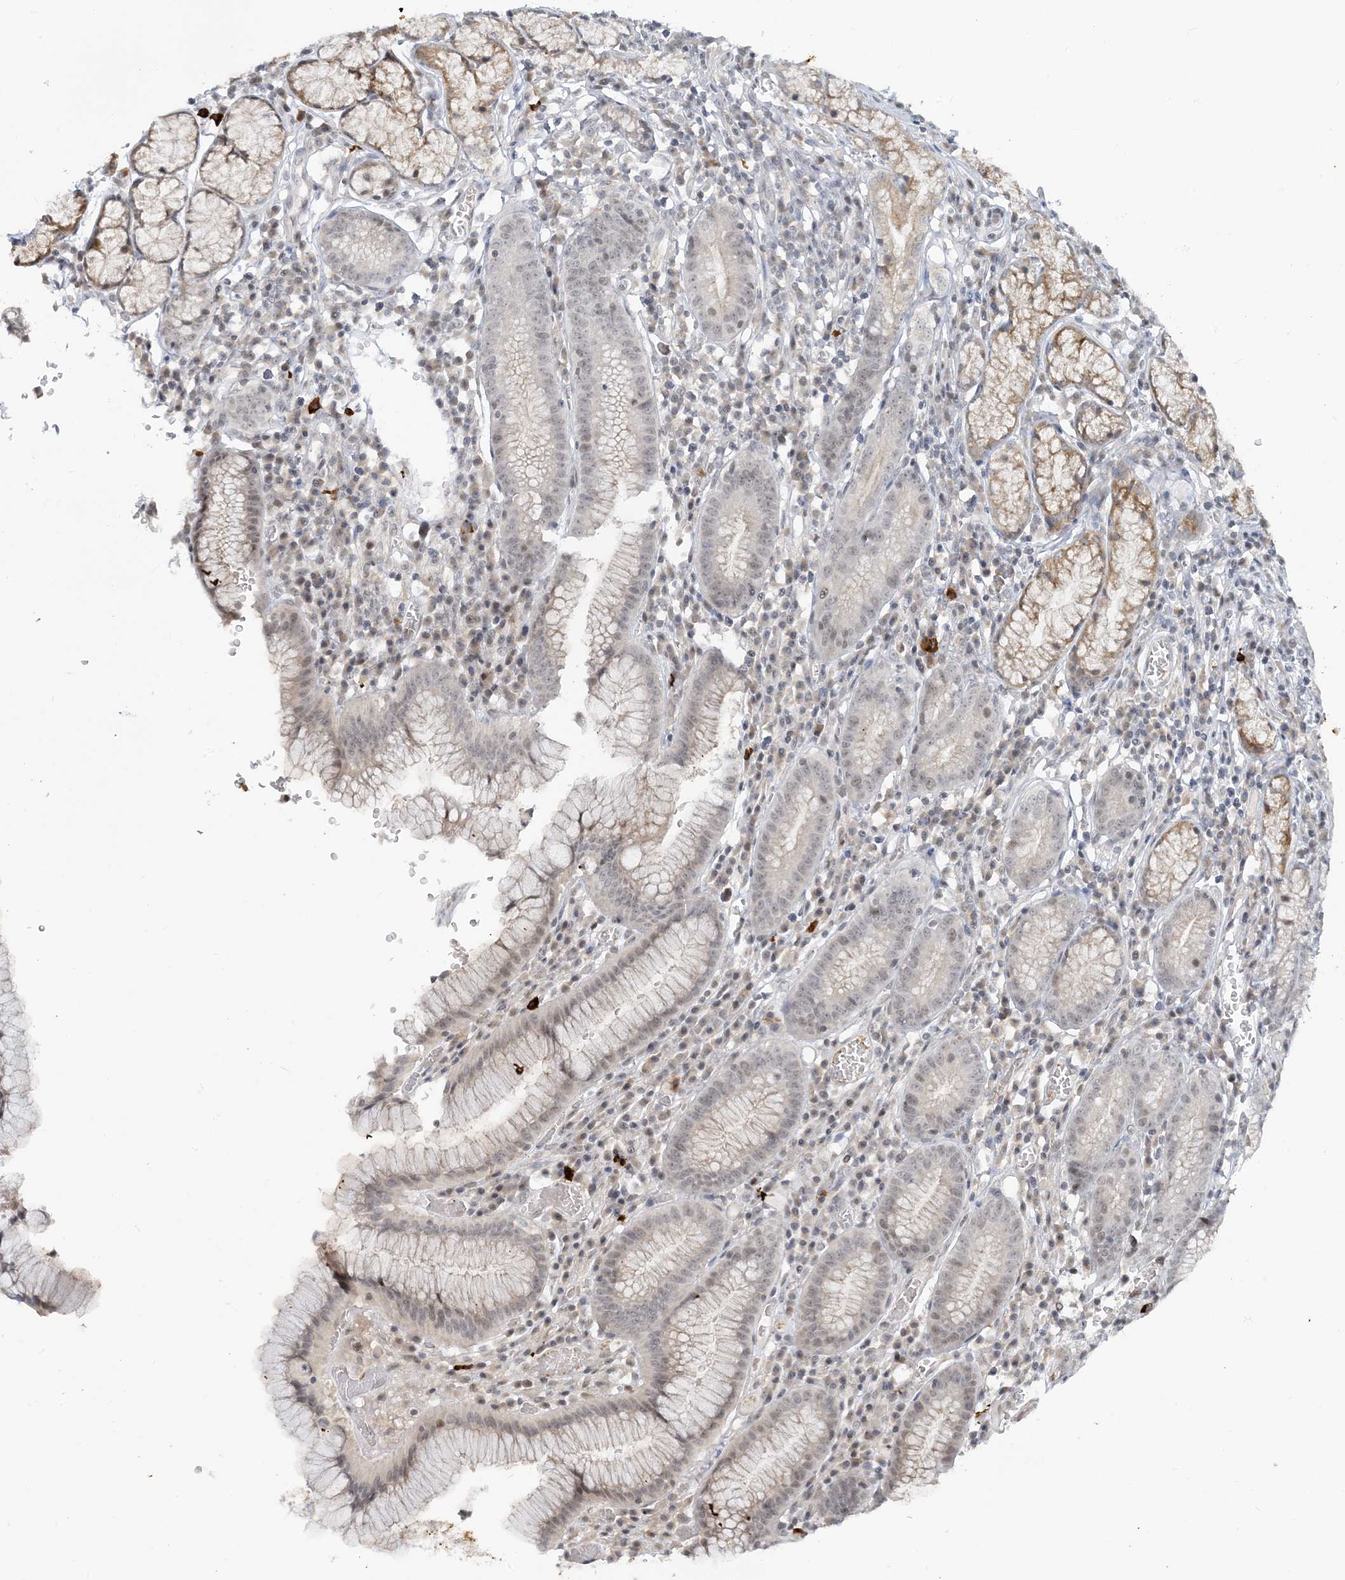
{"staining": {"intensity": "weak", "quantity": "25%-75%", "location": "cytoplasmic/membranous,nuclear"}, "tissue": "stomach", "cell_type": "Glandular cells", "image_type": "normal", "snomed": [{"axis": "morphology", "description": "Normal tissue, NOS"}, {"axis": "topography", "description": "Stomach"}], "caption": "Immunohistochemistry (IHC) of normal human stomach exhibits low levels of weak cytoplasmic/membranous,nuclear staining in approximately 25%-75% of glandular cells. The protein of interest is shown in brown color, while the nuclei are stained blue.", "gene": "LEXM", "patient": {"sex": "male", "age": 55}}